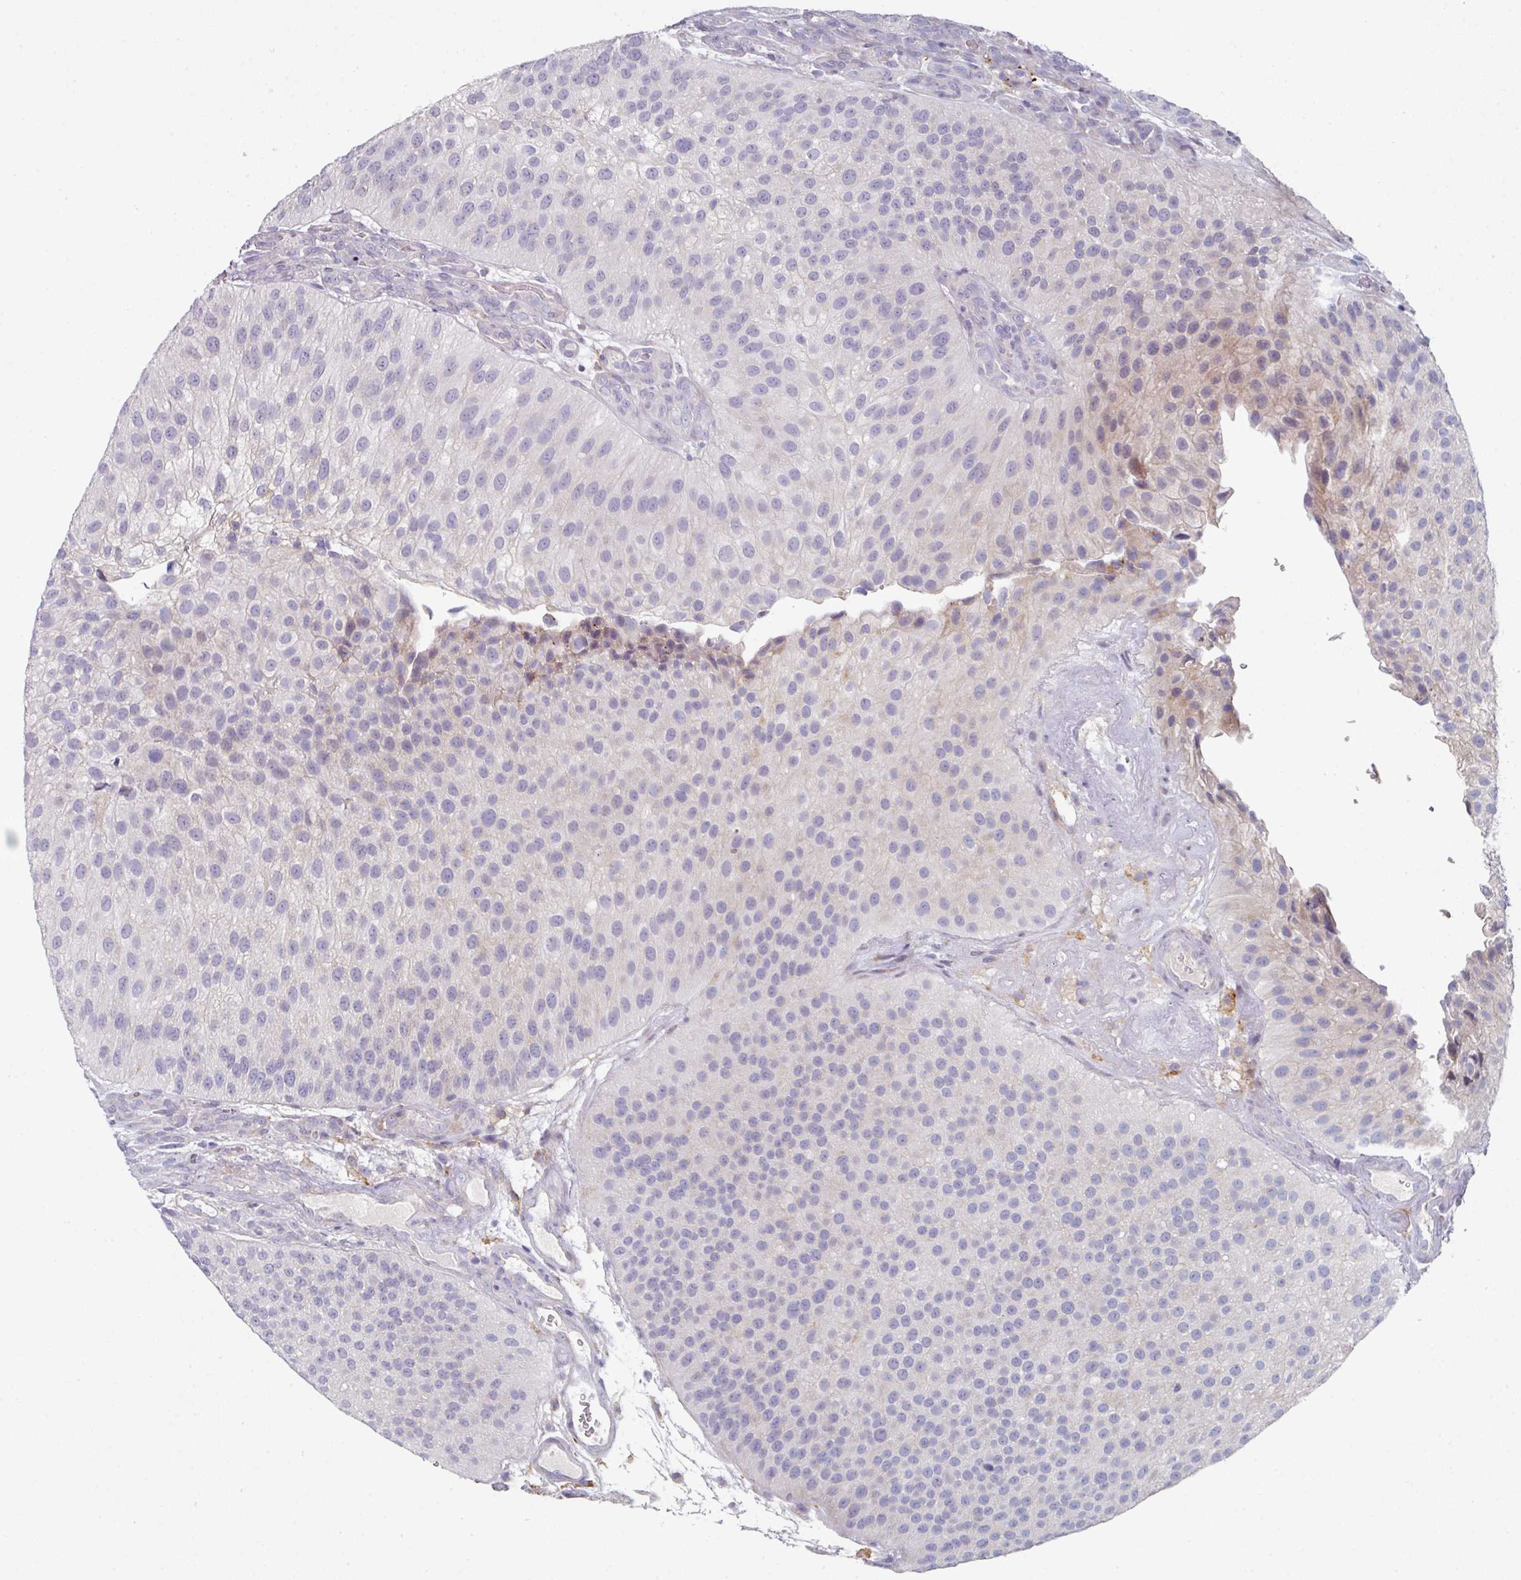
{"staining": {"intensity": "weak", "quantity": "<25%", "location": "cytoplasmic/membranous"}, "tissue": "urothelial cancer", "cell_type": "Tumor cells", "image_type": "cancer", "snomed": [{"axis": "morphology", "description": "Urothelial carcinoma, NOS"}, {"axis": "topography", "description": "Urinary bladder"}], "caption": "A photomicrograph of human urothelial cancer is negative for staining in tumor cells.", "gene": "WSB2", "patient": {"sex": "male", "age": 87}}